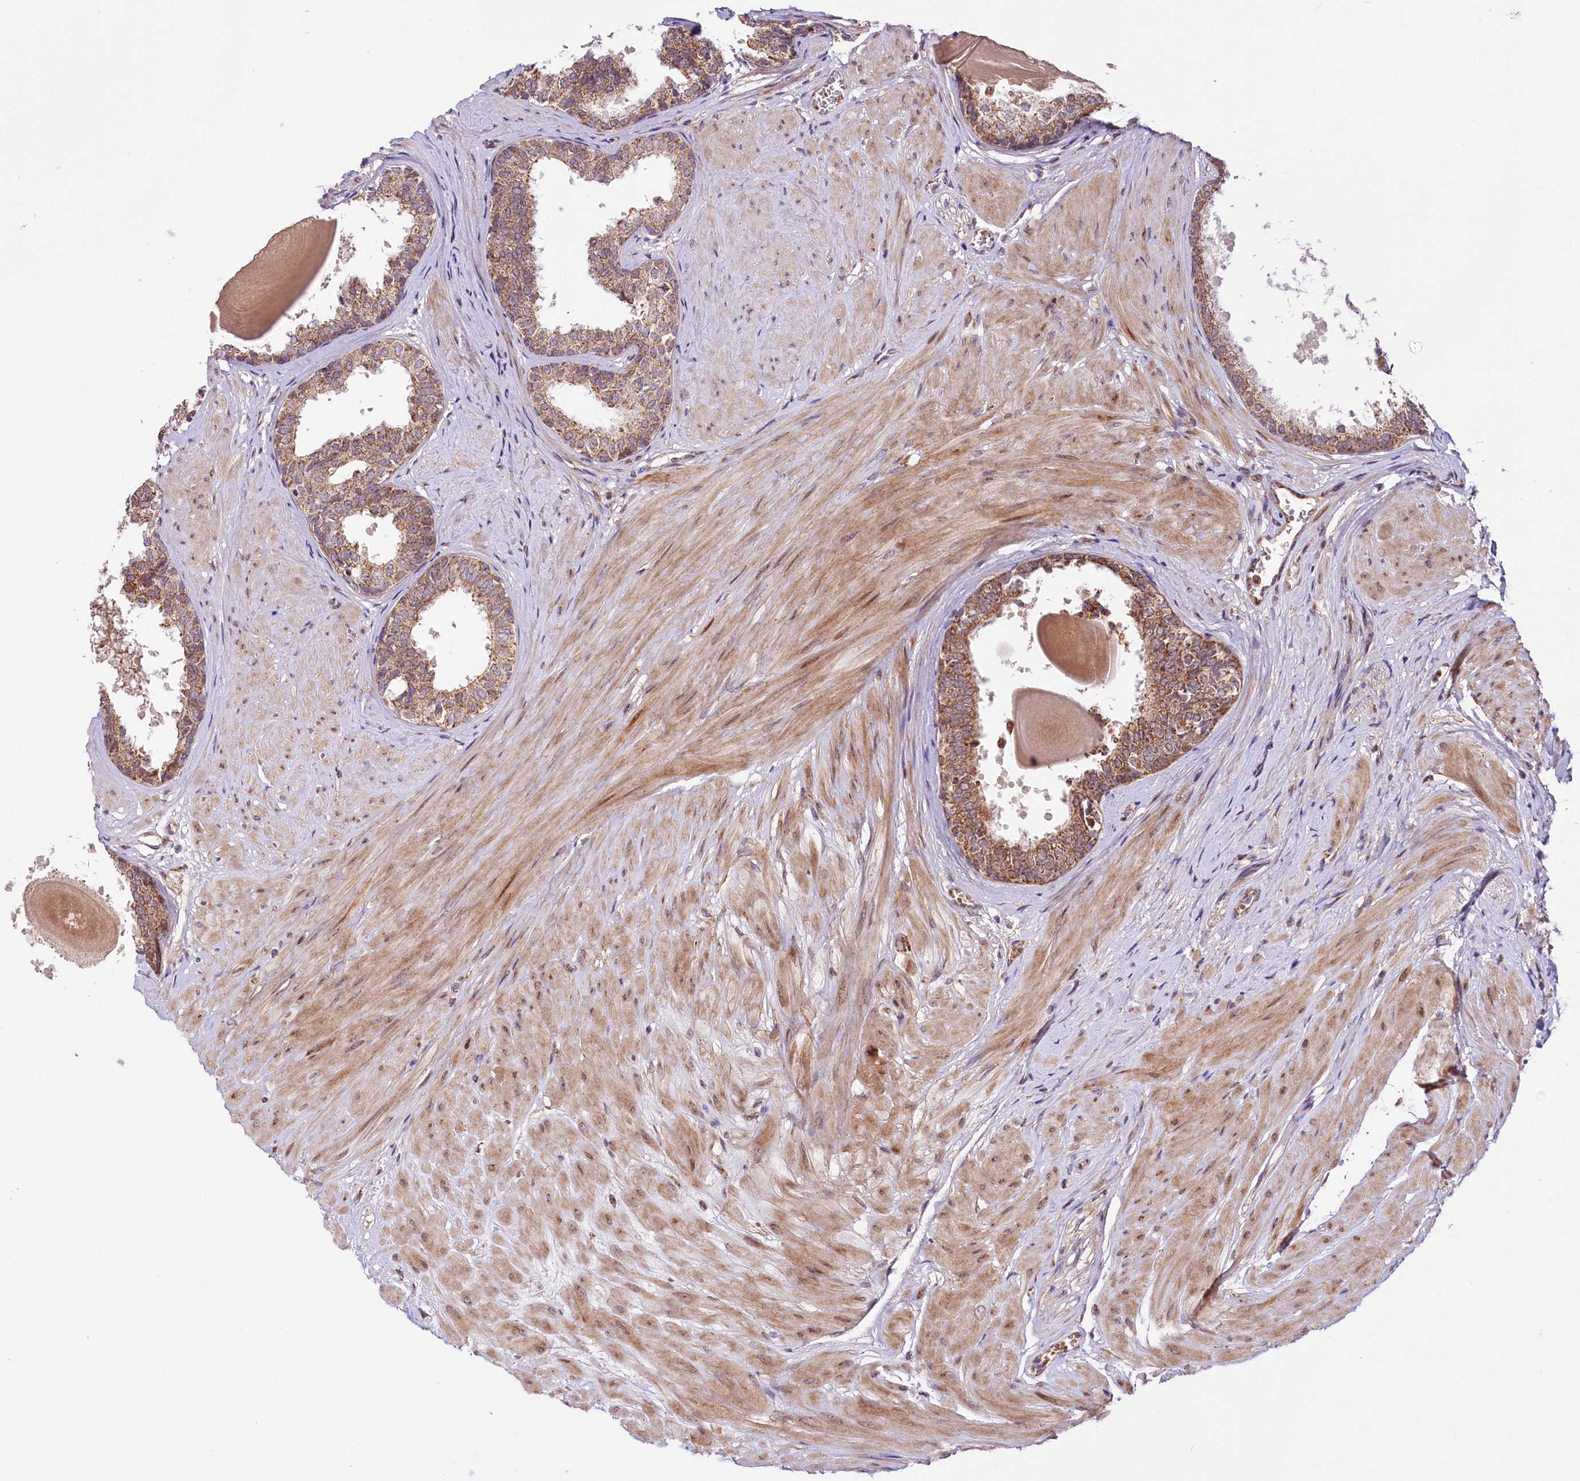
{"staining": {"intensity": "moderate", "quantity": ">75%", "location": "cytoplasmic/membranous"}, "tissue": "prostate", "cell_type": "Glandular cells", "image_type": "normal", "snomed": [{"axis": "morphology", "description": "Normal tissue, NOS"}, {"axis": "topography", "description": "Prostate"}], "caption": "About >75% of glandular cells in benign prostate show moderate cytoplasmic/membranous protein positivity as visualized by brown immunohistochemical staining.", "gene": "ST7", "patient": {"sex": "male", "age": 48}}